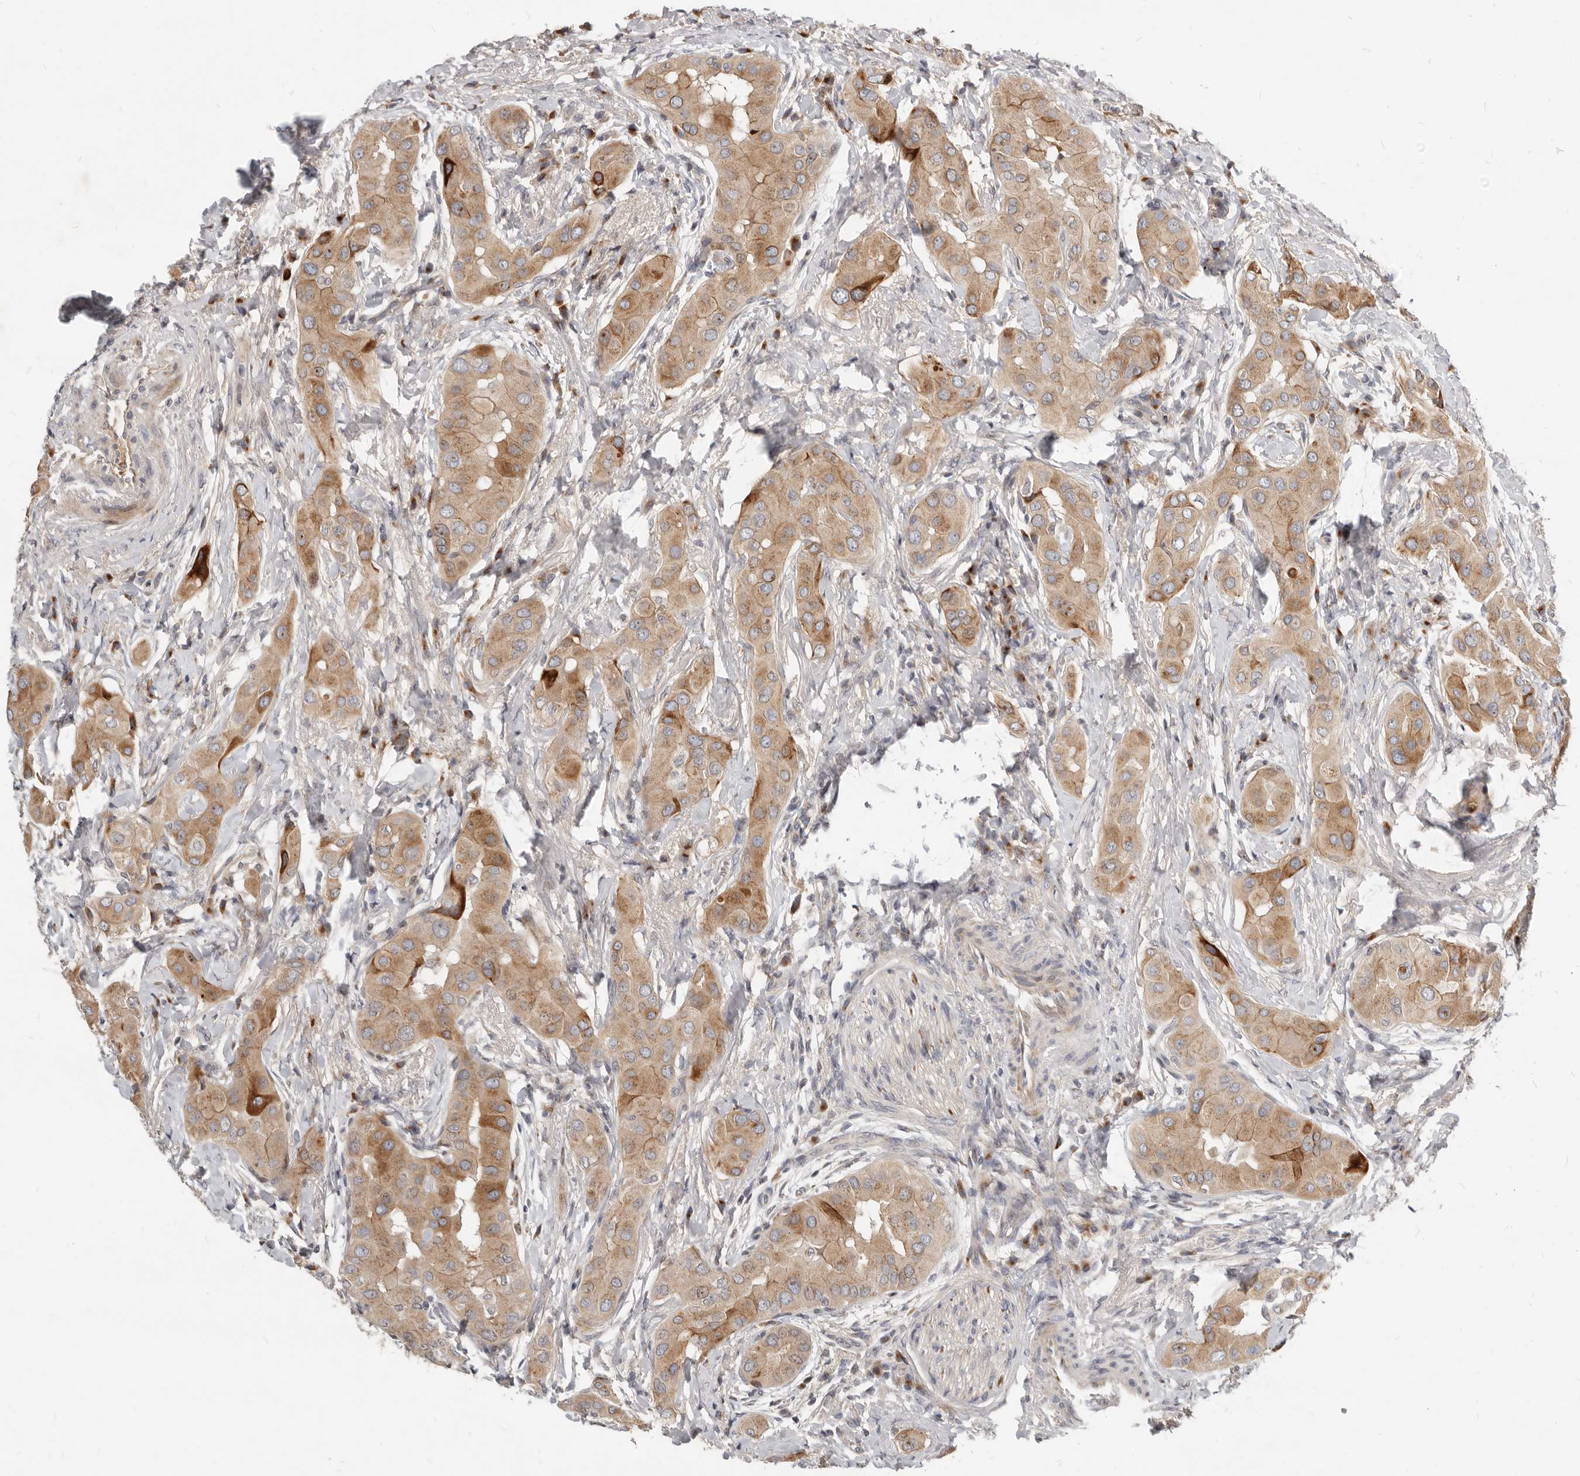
{"staining": {"intensity": "moderate", "quantity": ">75%", "location": "cytoplasmic/membranous"}, "tissue": "thyroid cancer", "cell_type": "Tumor cells", "image_type": "cancer", "snomed": [{"axis": "morphology", "description": "Papillary adenocarcinoma, NOS"}, {"axis": "topography", "description": "Thyroid gland"}], "caption": "Protein staining of thyroid papillary adenocarcinoma tissue exhibits moderate cytoplasmic/membranous positivity in approximately >75% of tumor cells.", "gene": "NPY4R", "patient": {"sex": "male", "age": 33}}